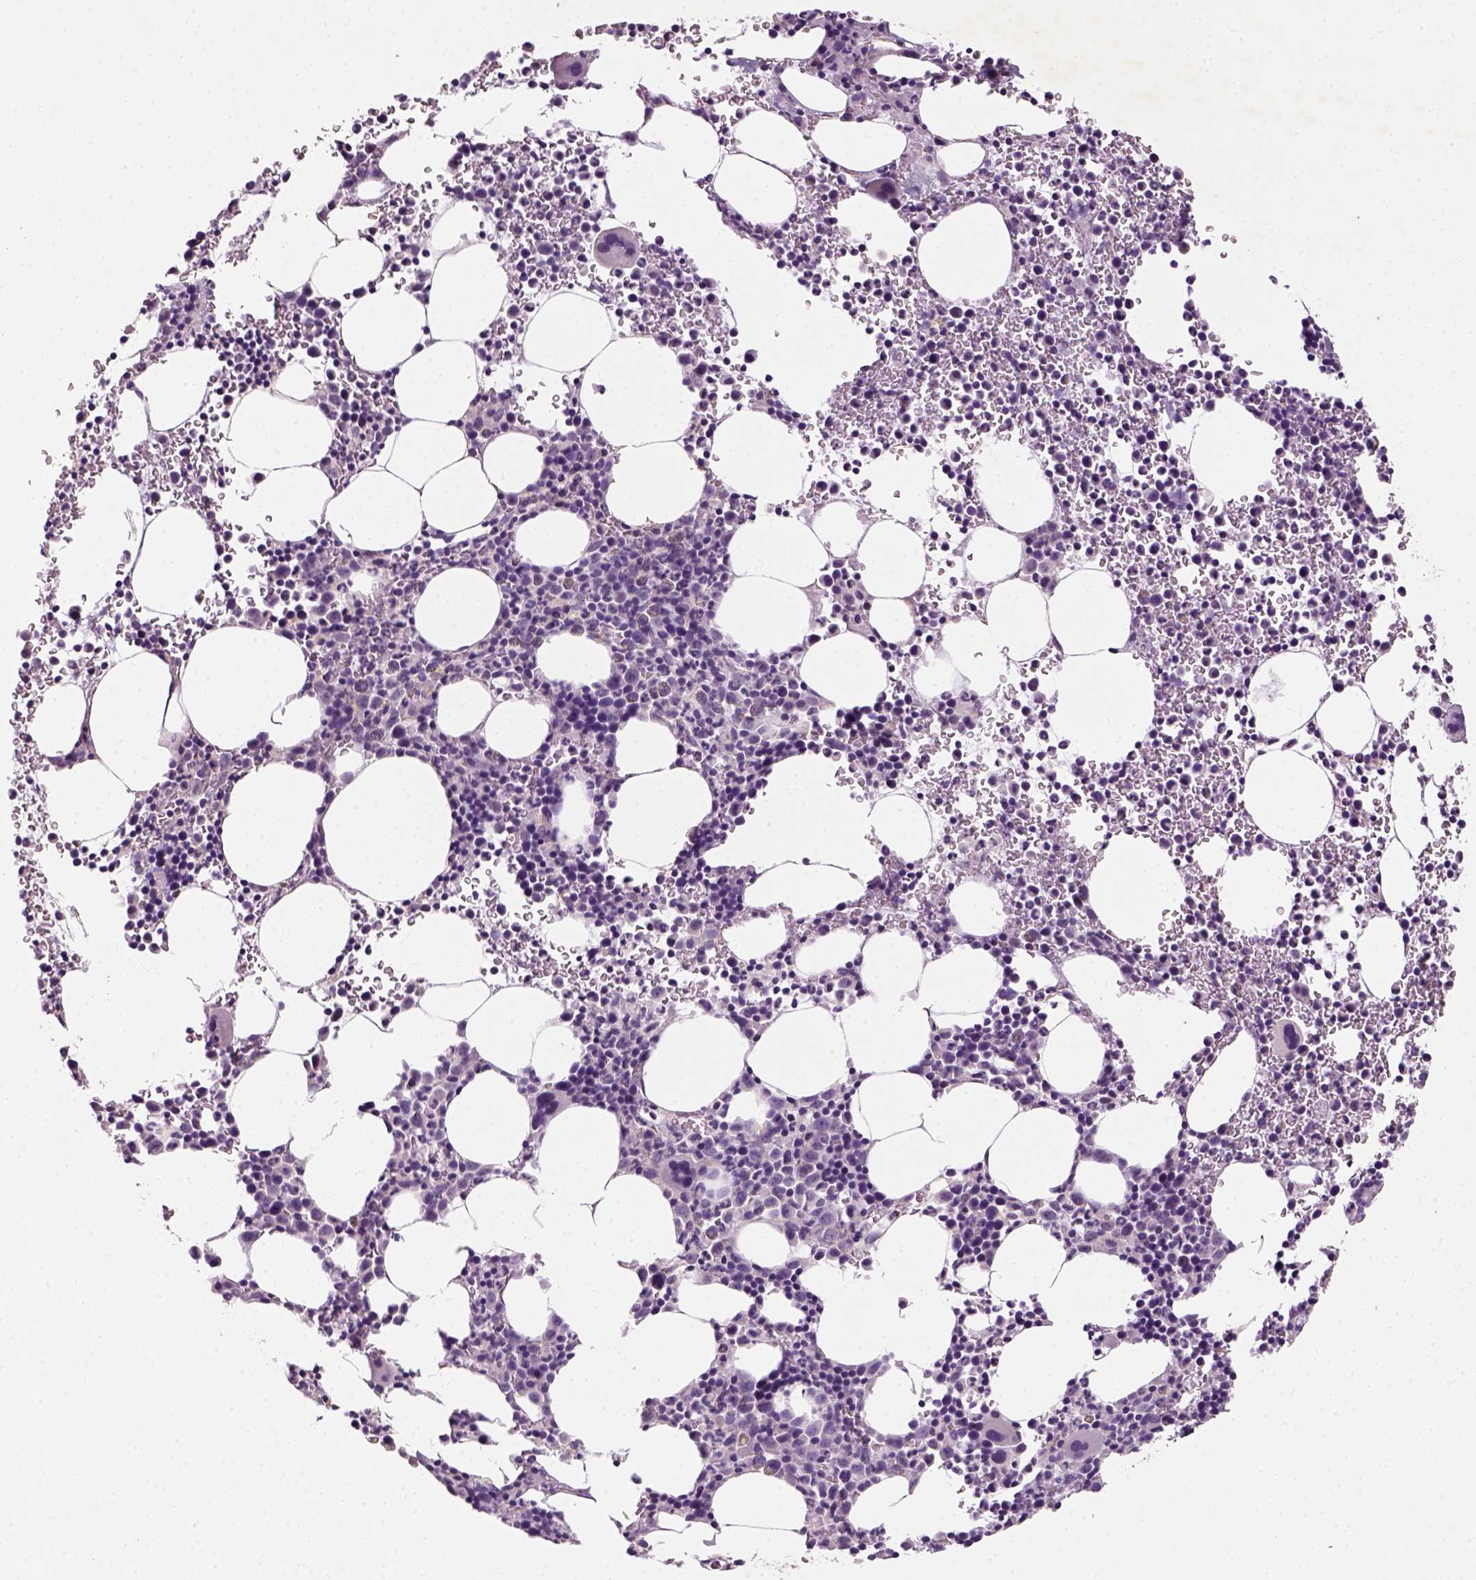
{"staining": {"intensity": "negative", "quantity": "none", "location": "none"}, "tissue": "bone marrow", "cell_type": "Hematopoietic cells", "image_type": "normal", "snomed": [{"axis": "morphology", "description": "Normal tissue, NOS"}, {"axis": "topography", "description": "Bone marrow"}], "caption": "Protein analysis of benign bone marrow displays no significant positivity in hematopoietic cells. (DAB (3,3'-diaminobenzidine) immunohistochemistry (IHC), high magnification).", "gene": "NLGN2", "patient": {"sex": "male", "age": 58}}